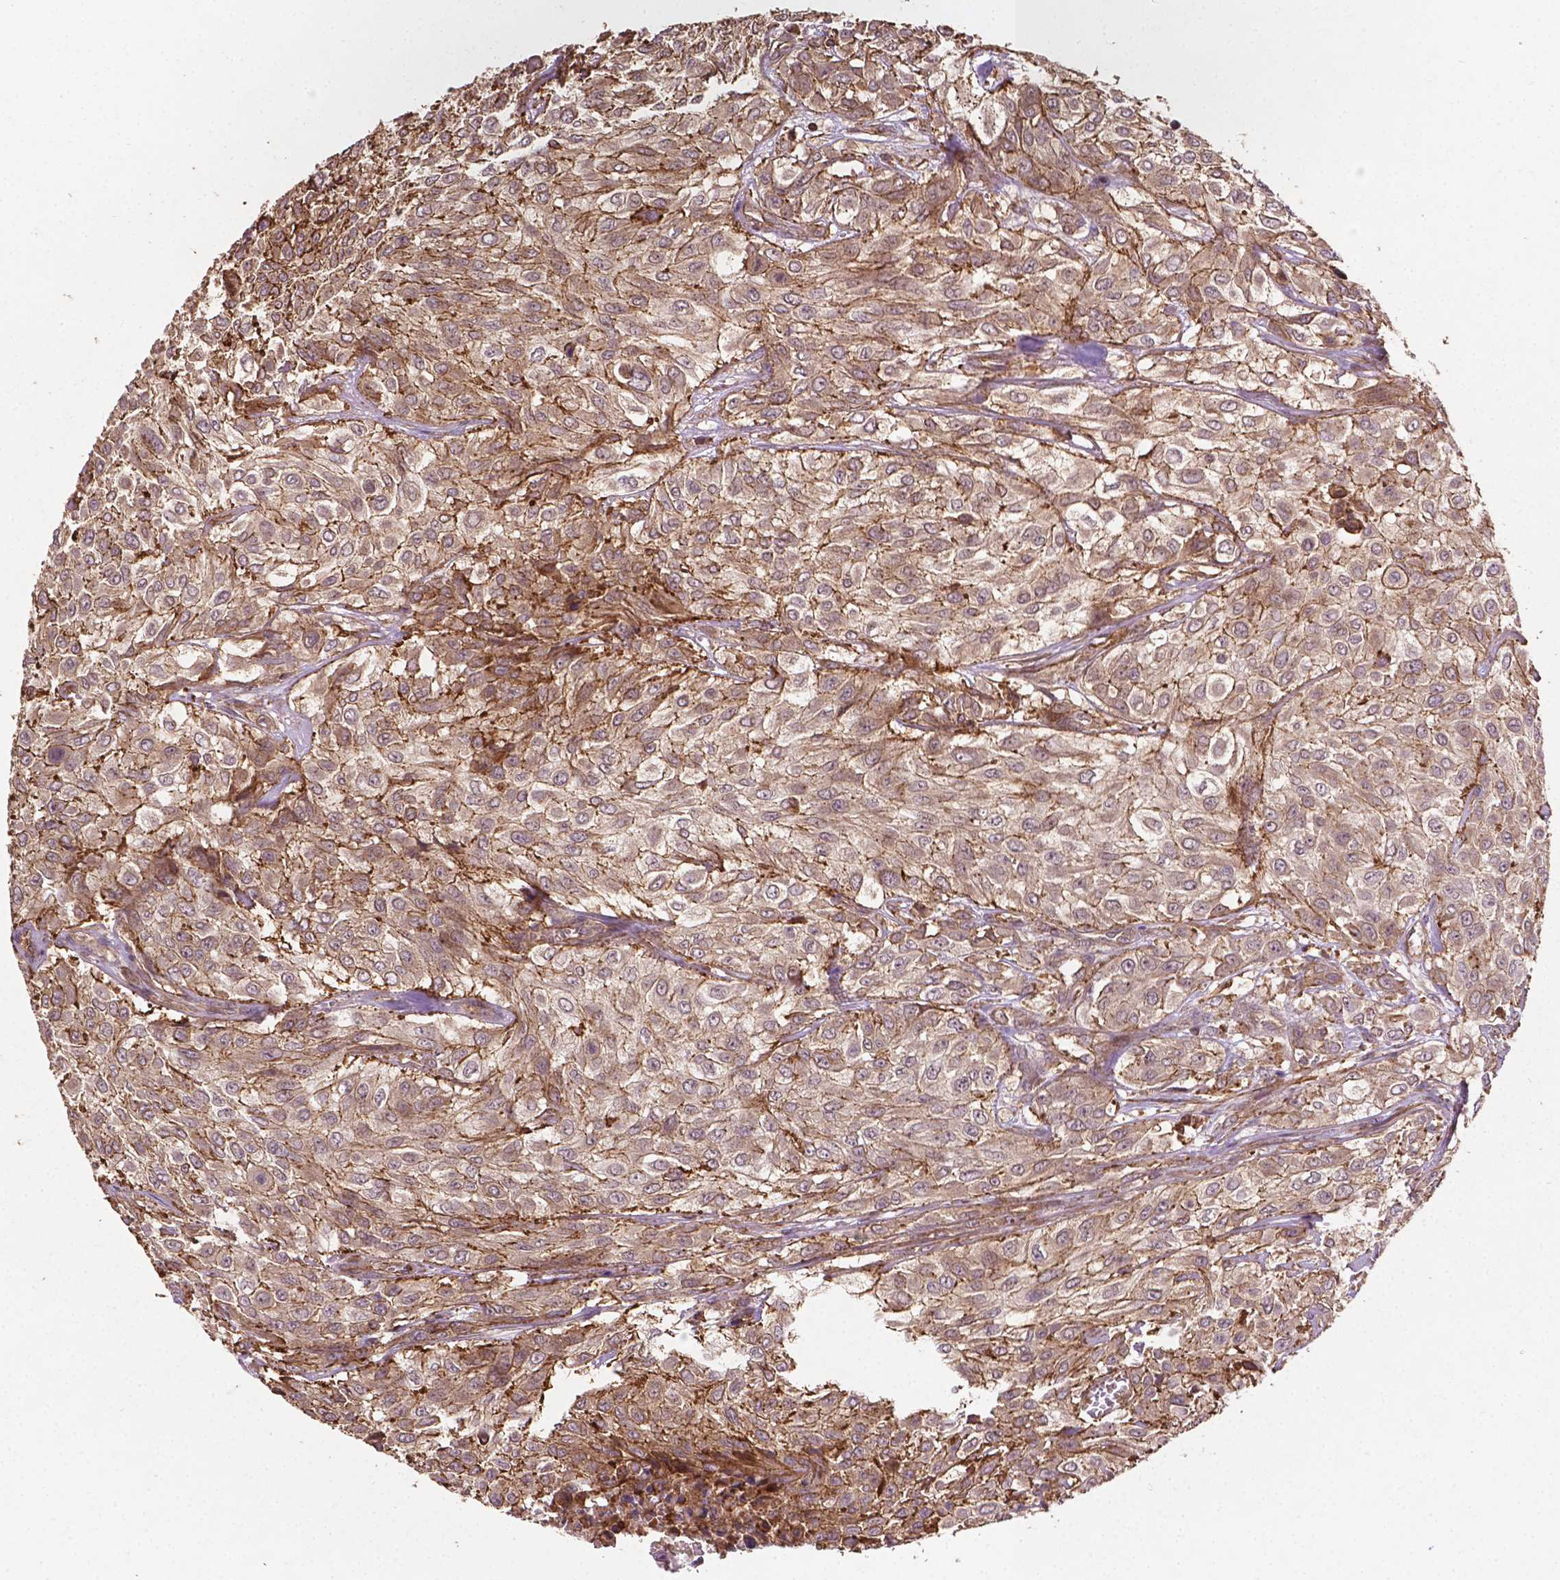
{"staining": {"intensity": "moderate", "quantity": ">75%", "location": "cytoplasmic/membranous"}, "tissue": "urothelial cancer", "cell_type": "Tumor cells", "image_type": "cancer", "snomed": [{"axis": "morphology", "description": "Urothelial carcinoma, High grade"}, {"axis": "topography", "description": "Urinary bladder"}], "caption": "Immunohistochemical staining of human urothelial carcinoma (high-grade) exhibits moderate cytoplasmic/membranous protein staining in approximately >75% of tumor cells.", "gene": "ZMYND19", "patient": {"sex": "male", "age": 57}}